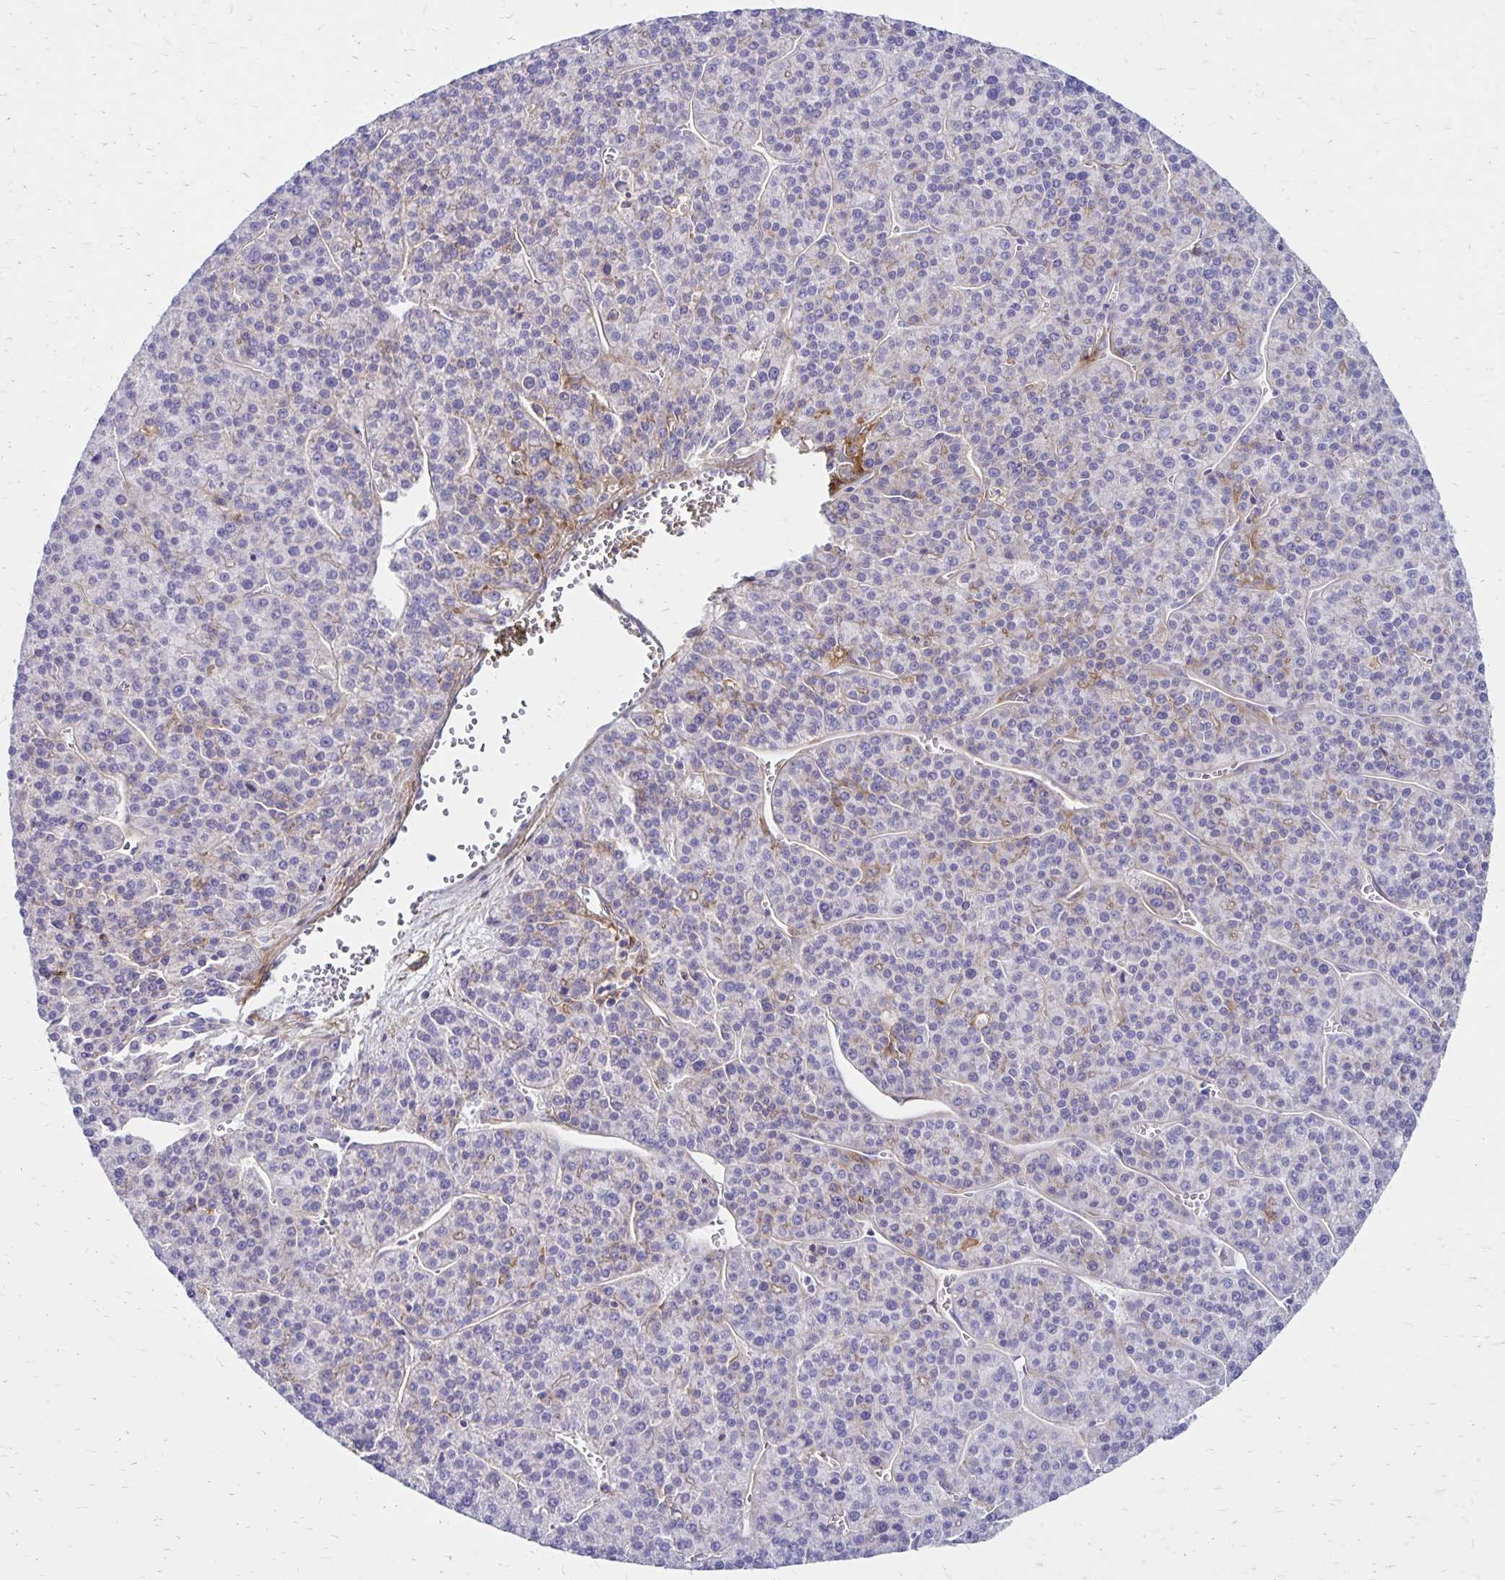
{"staining": {"intensity": "negative", "quantity": "none", "location": "none"}, "tissue": "liver cancer", "cell_type": "Tumor cells", "image_type": "cancer", "snomed": [{"axis": "morphology", "description": "Carcinoma, Hepatocellular, NOS"}, {"axis": "topography", "description": "Liver"}], "caption": "Immunohistochemistry (IHC) photomicrograph of neoplastic tissue: human liver cancer (hepatocellular carcinoma) stained with DAB (3,3'-diaminobenzidine) shows no significant protein expression in tumor cells.", "gene": "TNS3", "patient": {"sex": "female", "age": 58}}